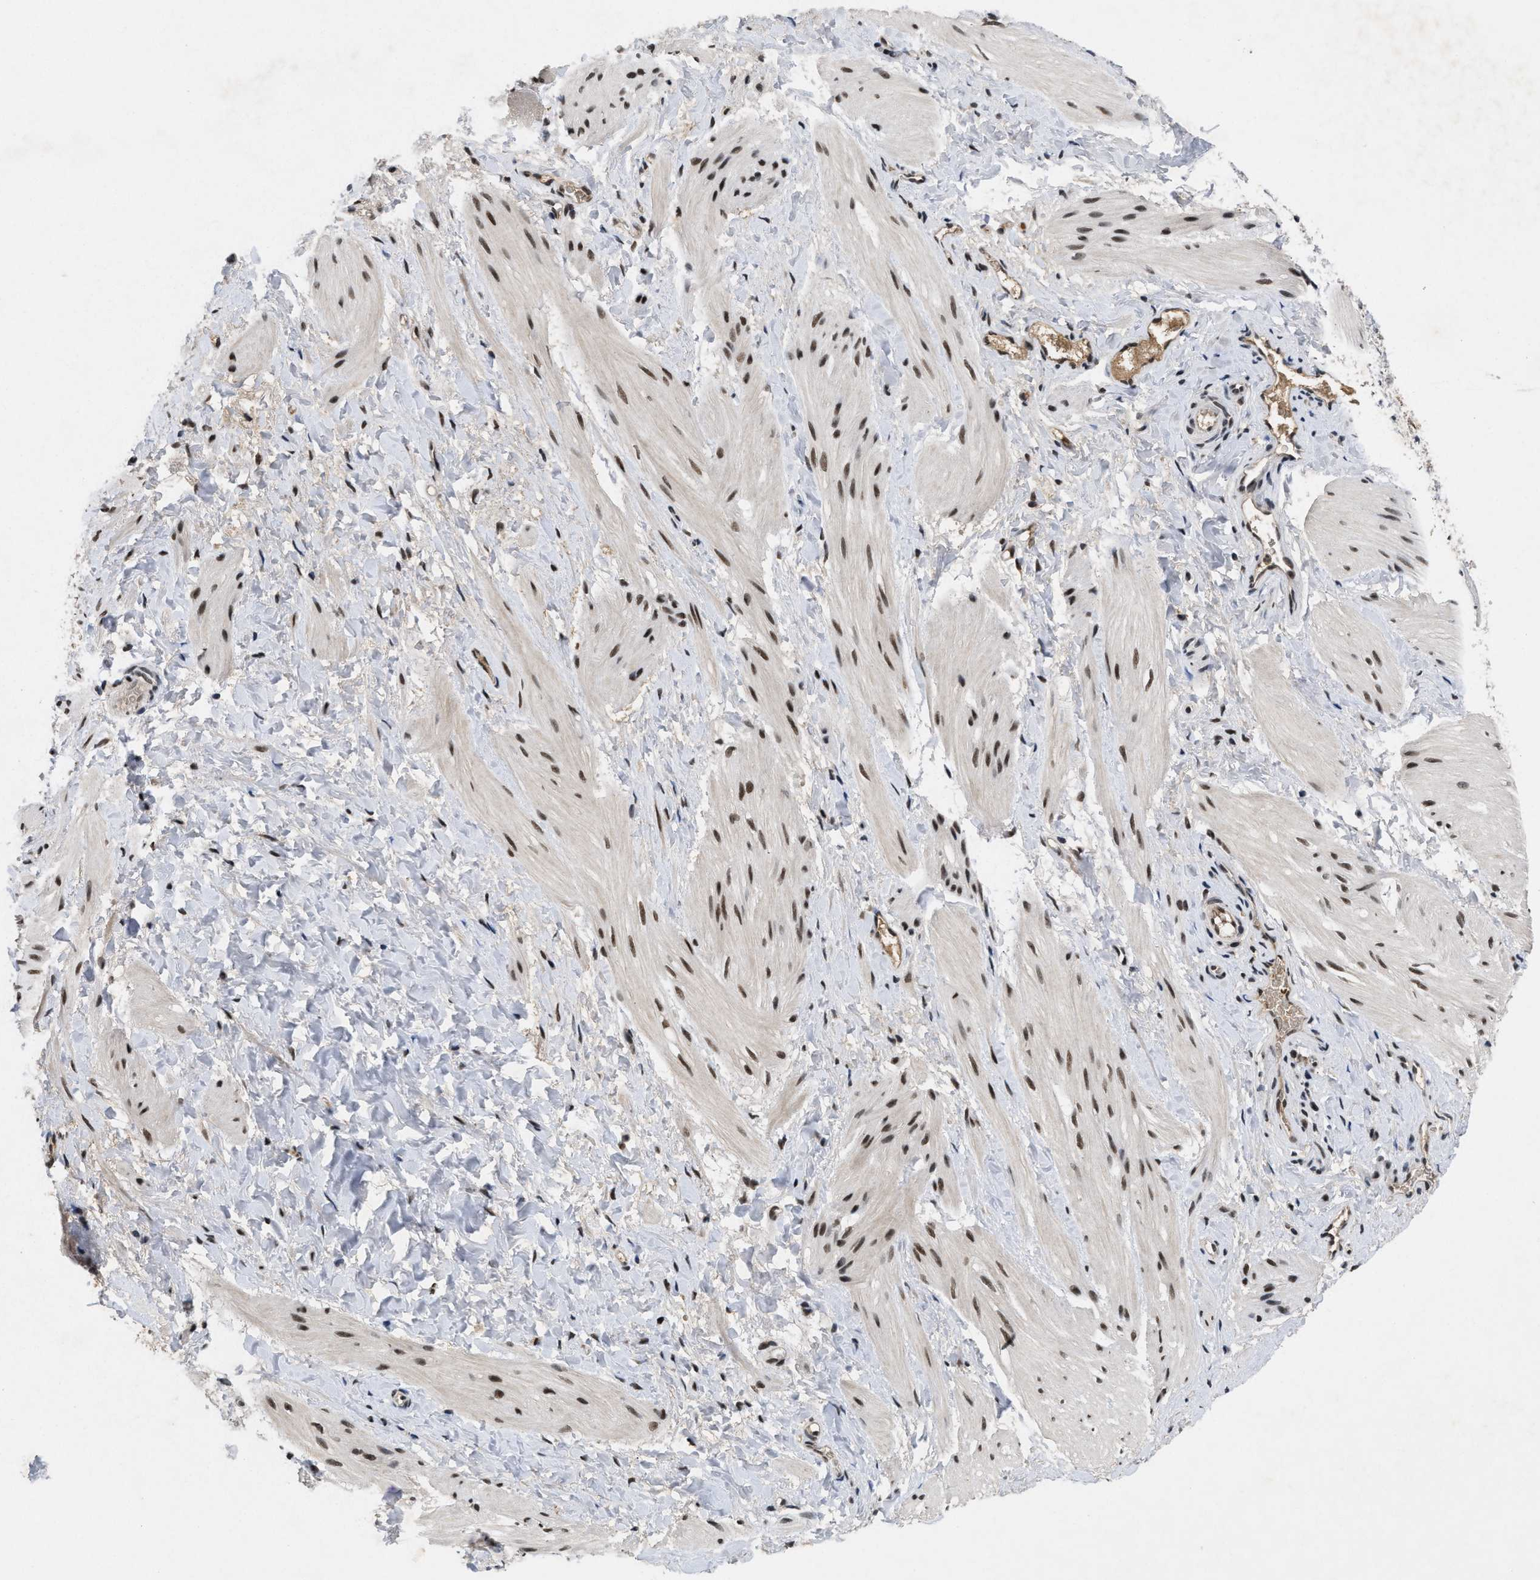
{"staining": {"intensity": "moderate", "quantity": "25%-75%", "location": "nuclear"}, "tissue": "smooth muscle", "cell_type": "Smooth muscle cells", "image_type": "normal", "snomed": [{"axis": "morphology", "description": "Normal tissue, NOS"}, {"axis": "topography", "description": "Smooth muscle"}], "caption": "Immunohistochemistry (IHC) of benign human smooth muscle shows medium levels of moderate nuclear expression in about 25%-75% of smooth muscle cells.", "gene": "ZNF346", "patient": {"sex": "male", "age": 16}}